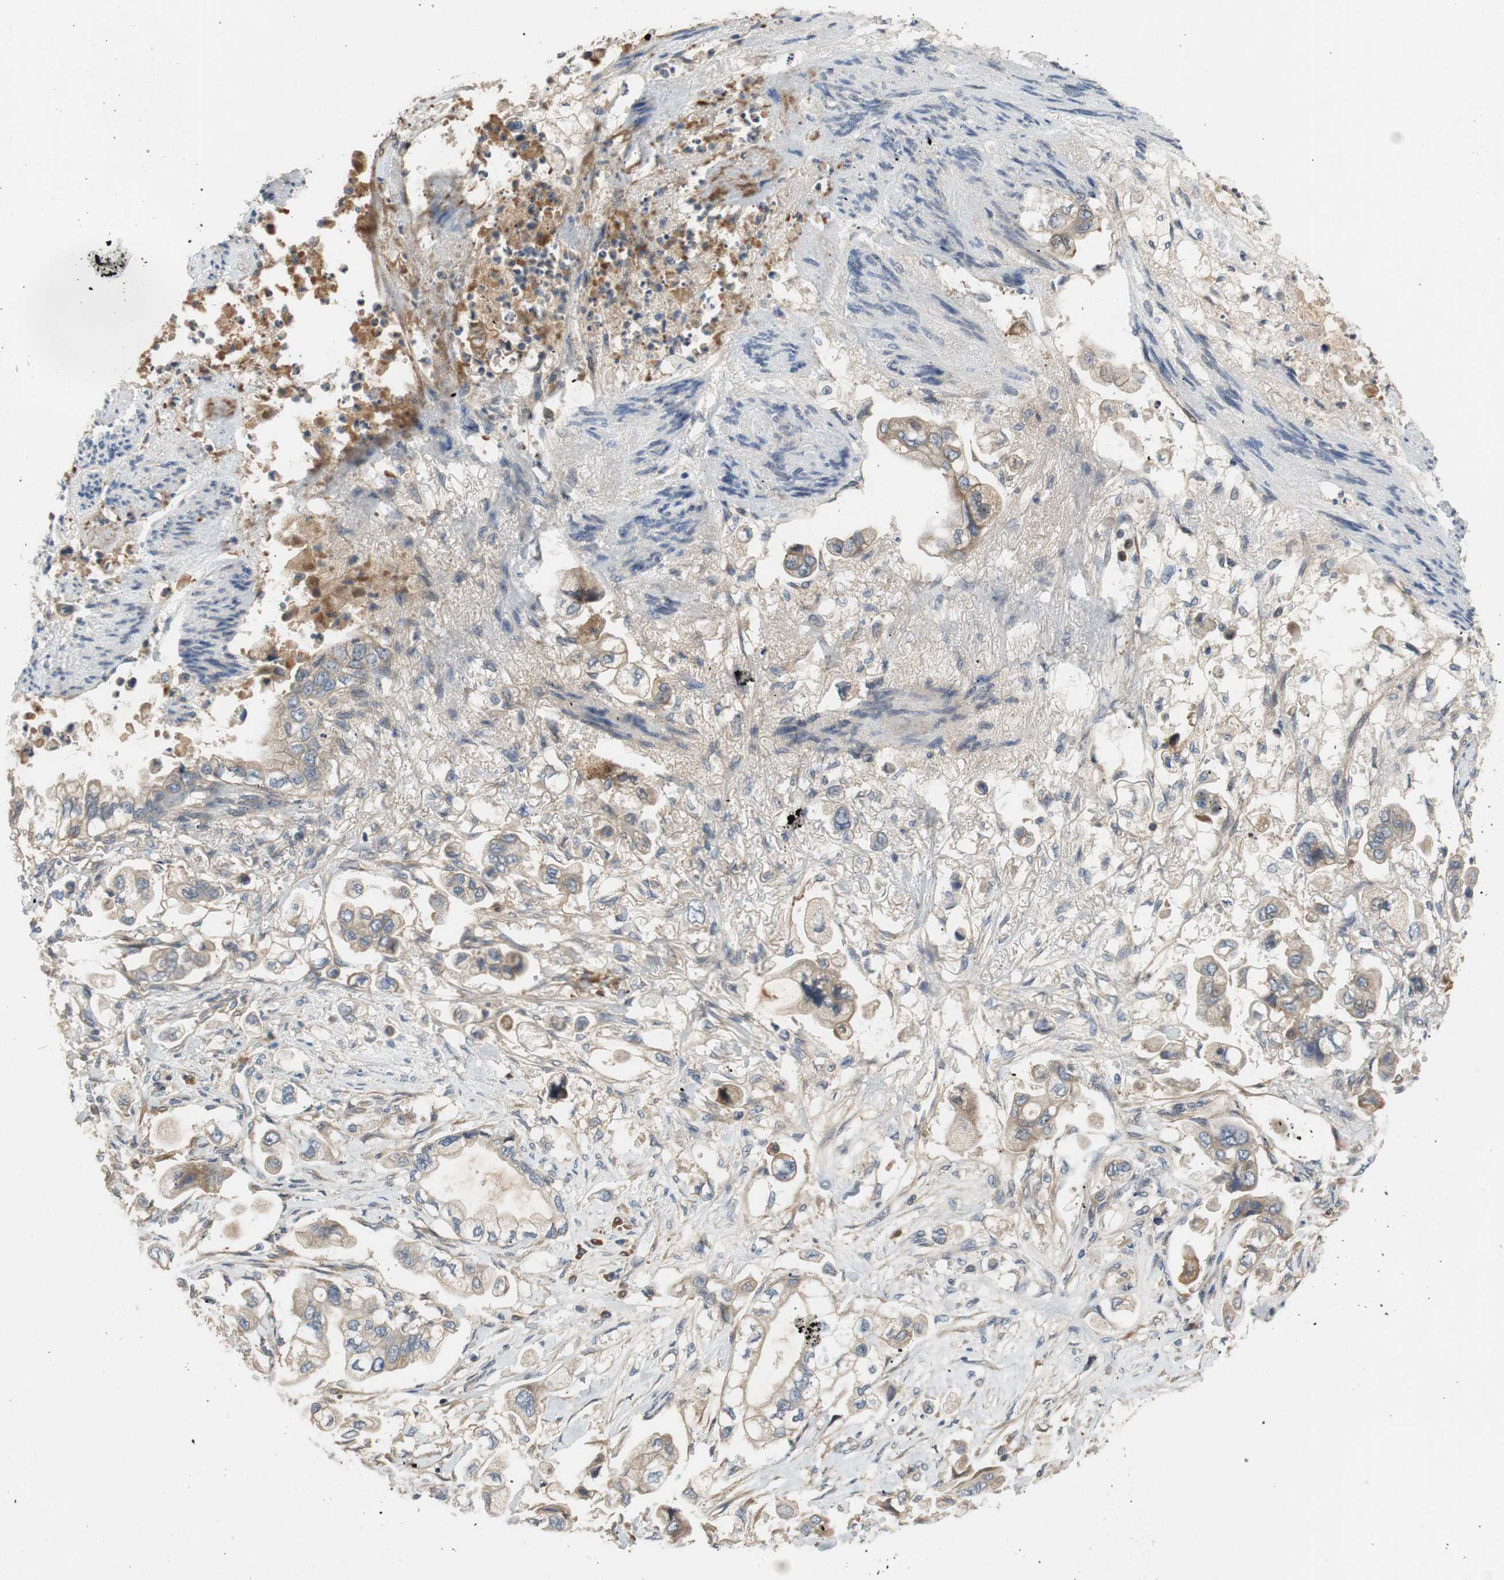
{"staining": {"intensity": "weak", "quantity": ">75%", "location": "cytoplasmic/membranous"}, "tissue": "stomach cancer", "cell_type": "Tumor cells", "image_type": "cancer", "snomed": [{"axis": "morphology", "description": "Adenocarcinoma, NOS"}, {"axis": "topography", "description": "Stomach"}], "caption": "Protein staining of stomach cancer (adenocarcinoma) tissue demonstrates weak cytoplasmic/membranous positivity in about >75% of tumor cells. The staining is performed using DAB brown chromogen to label protein expression. The nuclei are counter-stained blue using hematoxylin.", "gene": "C4A", "patient": {"sex": "male", "age": 62}}